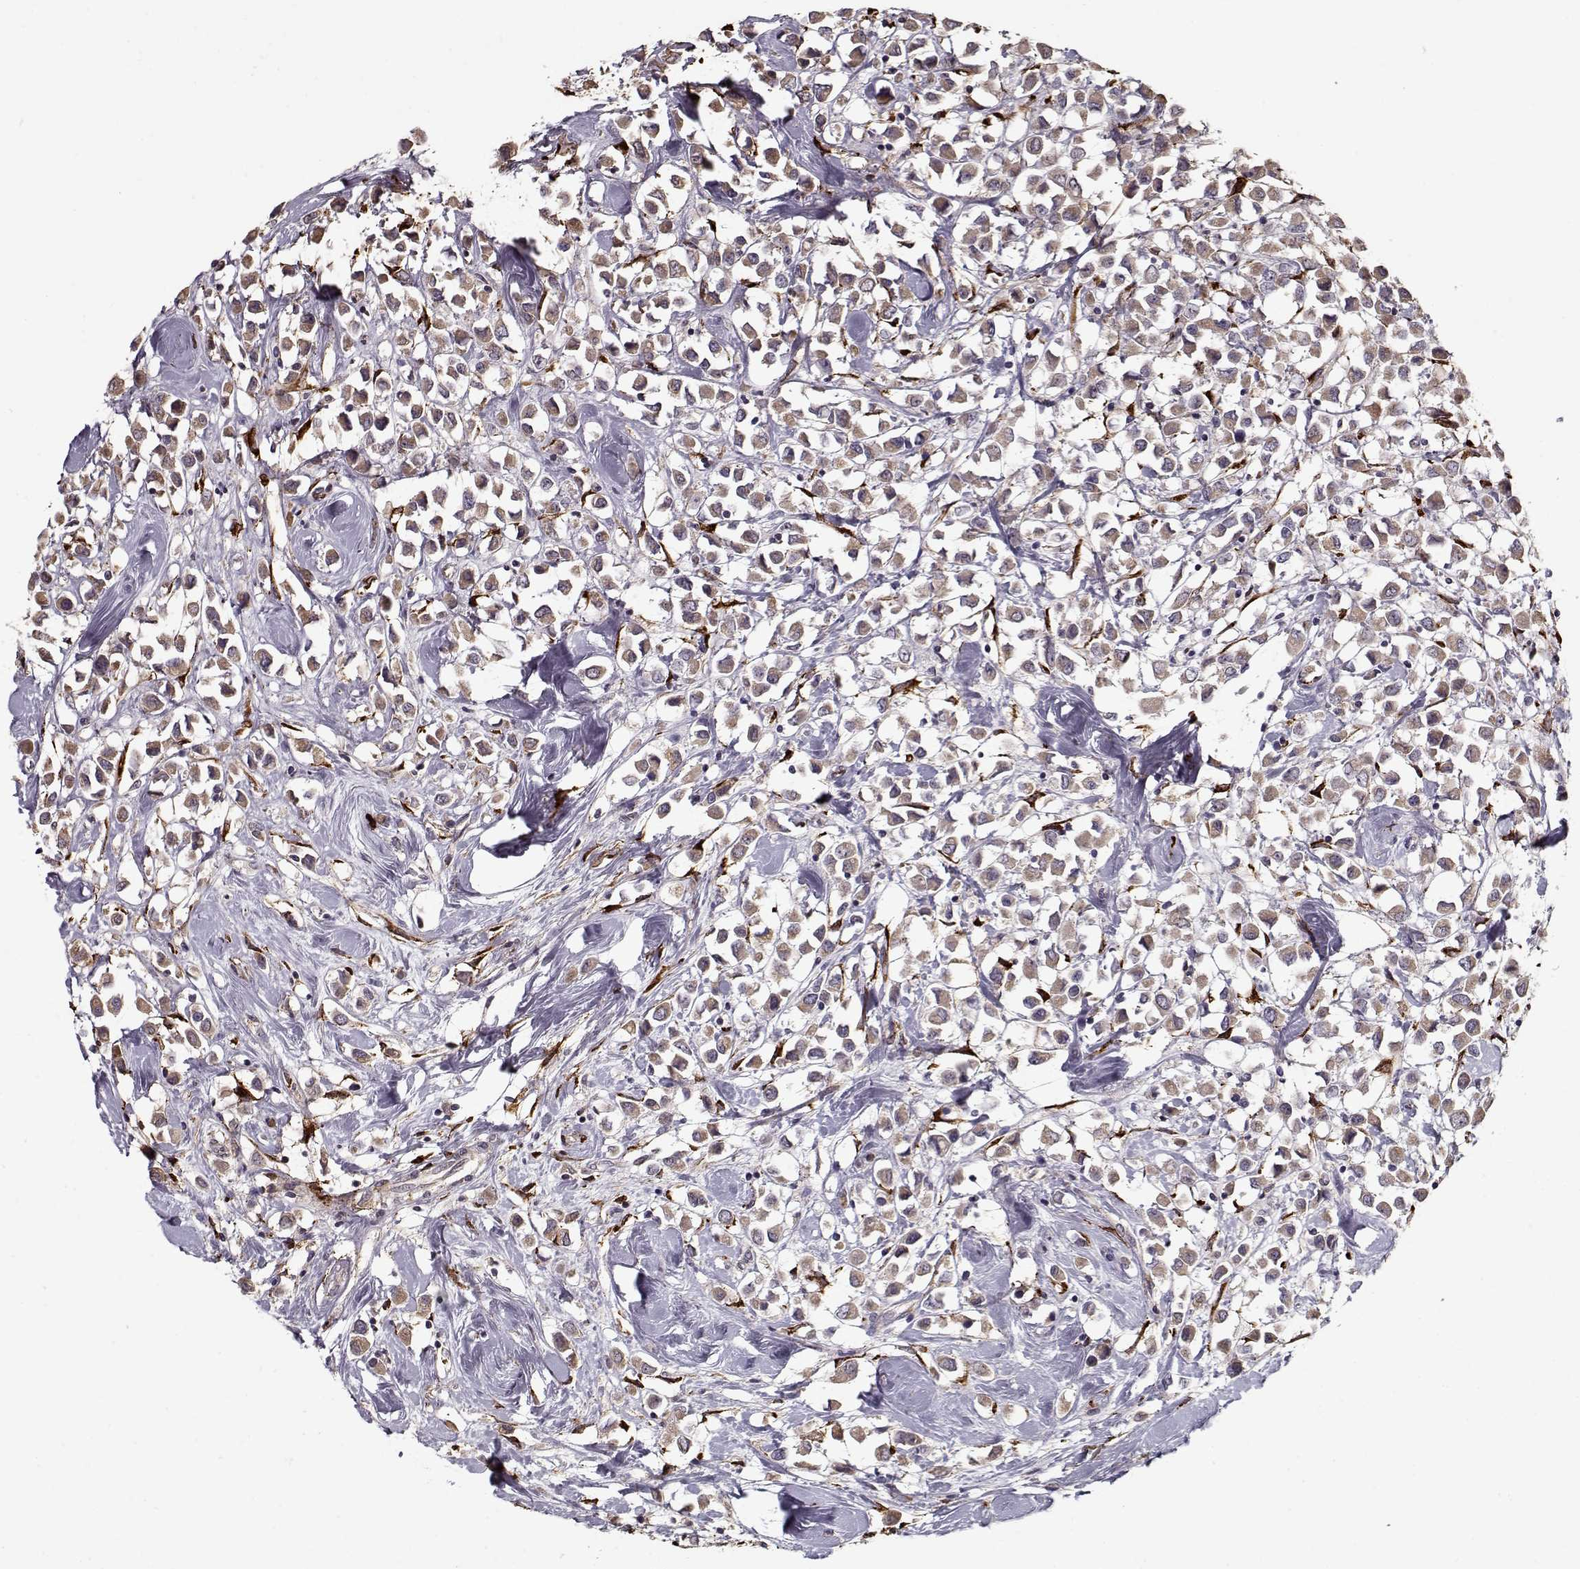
{"staining": {"intensity": "weak", "quantity": ">75%", "location": "cytoplasmic/membranous"}, "tissue": "breast cancer", "cell_type": "Tumor cells", "image_type": "cancer", "snomed": [{"axis": "morphology", "description": "Duct carcinoma"}, {"axis": "topography", "description": "Breast"}], "caption": "This micrograph exhibits breast cancer stained with IHC to label a protein in brown. The cytoplasmic/membranous of tumor cells show weak positivity for the protein. Nuclei are counter-stained blue.", "gene": "IMMP1L", "patient": {"sex": "female", "age": 61}}